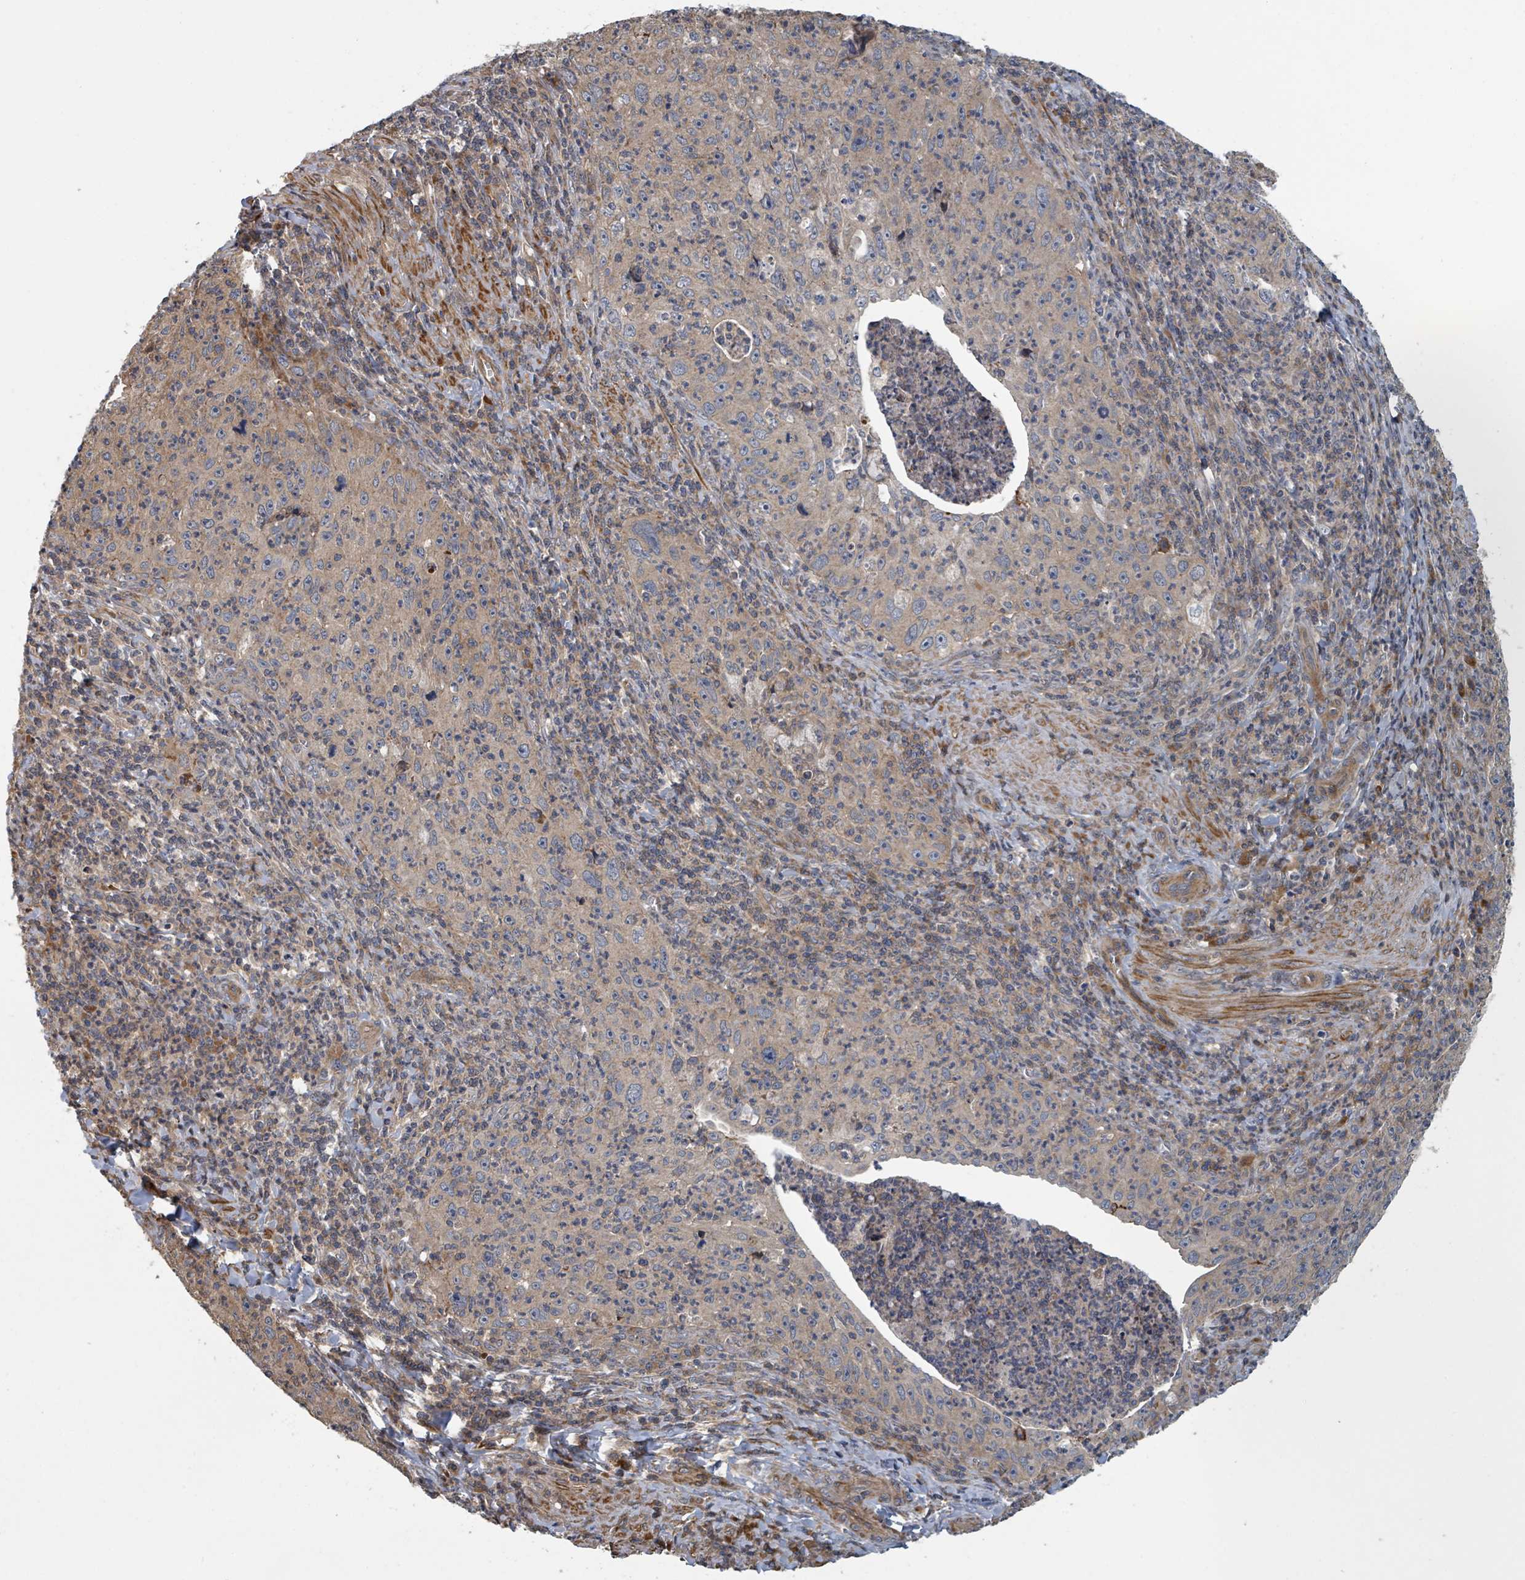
{"staining": {"intensity": "weak", "quantity": "25%-75%", "location": "cytoplasmic/membranous"}, "tissue": "cervical cancer", "cell_type": "Tumor cells", "image_type": "cancer", "snomed": [{"axis": "morphology", "description": "Squamous cell carcinoma, NOS"}, {"axis": "topography", "description": "Cervix"}], "caption": "Cervical cancer (squamous cell carcinoma) stained with a protein marker exhibits weak staining in tumor cells.", "gene": "DPM1", "patient": {"sex": "female", "age": 30}}